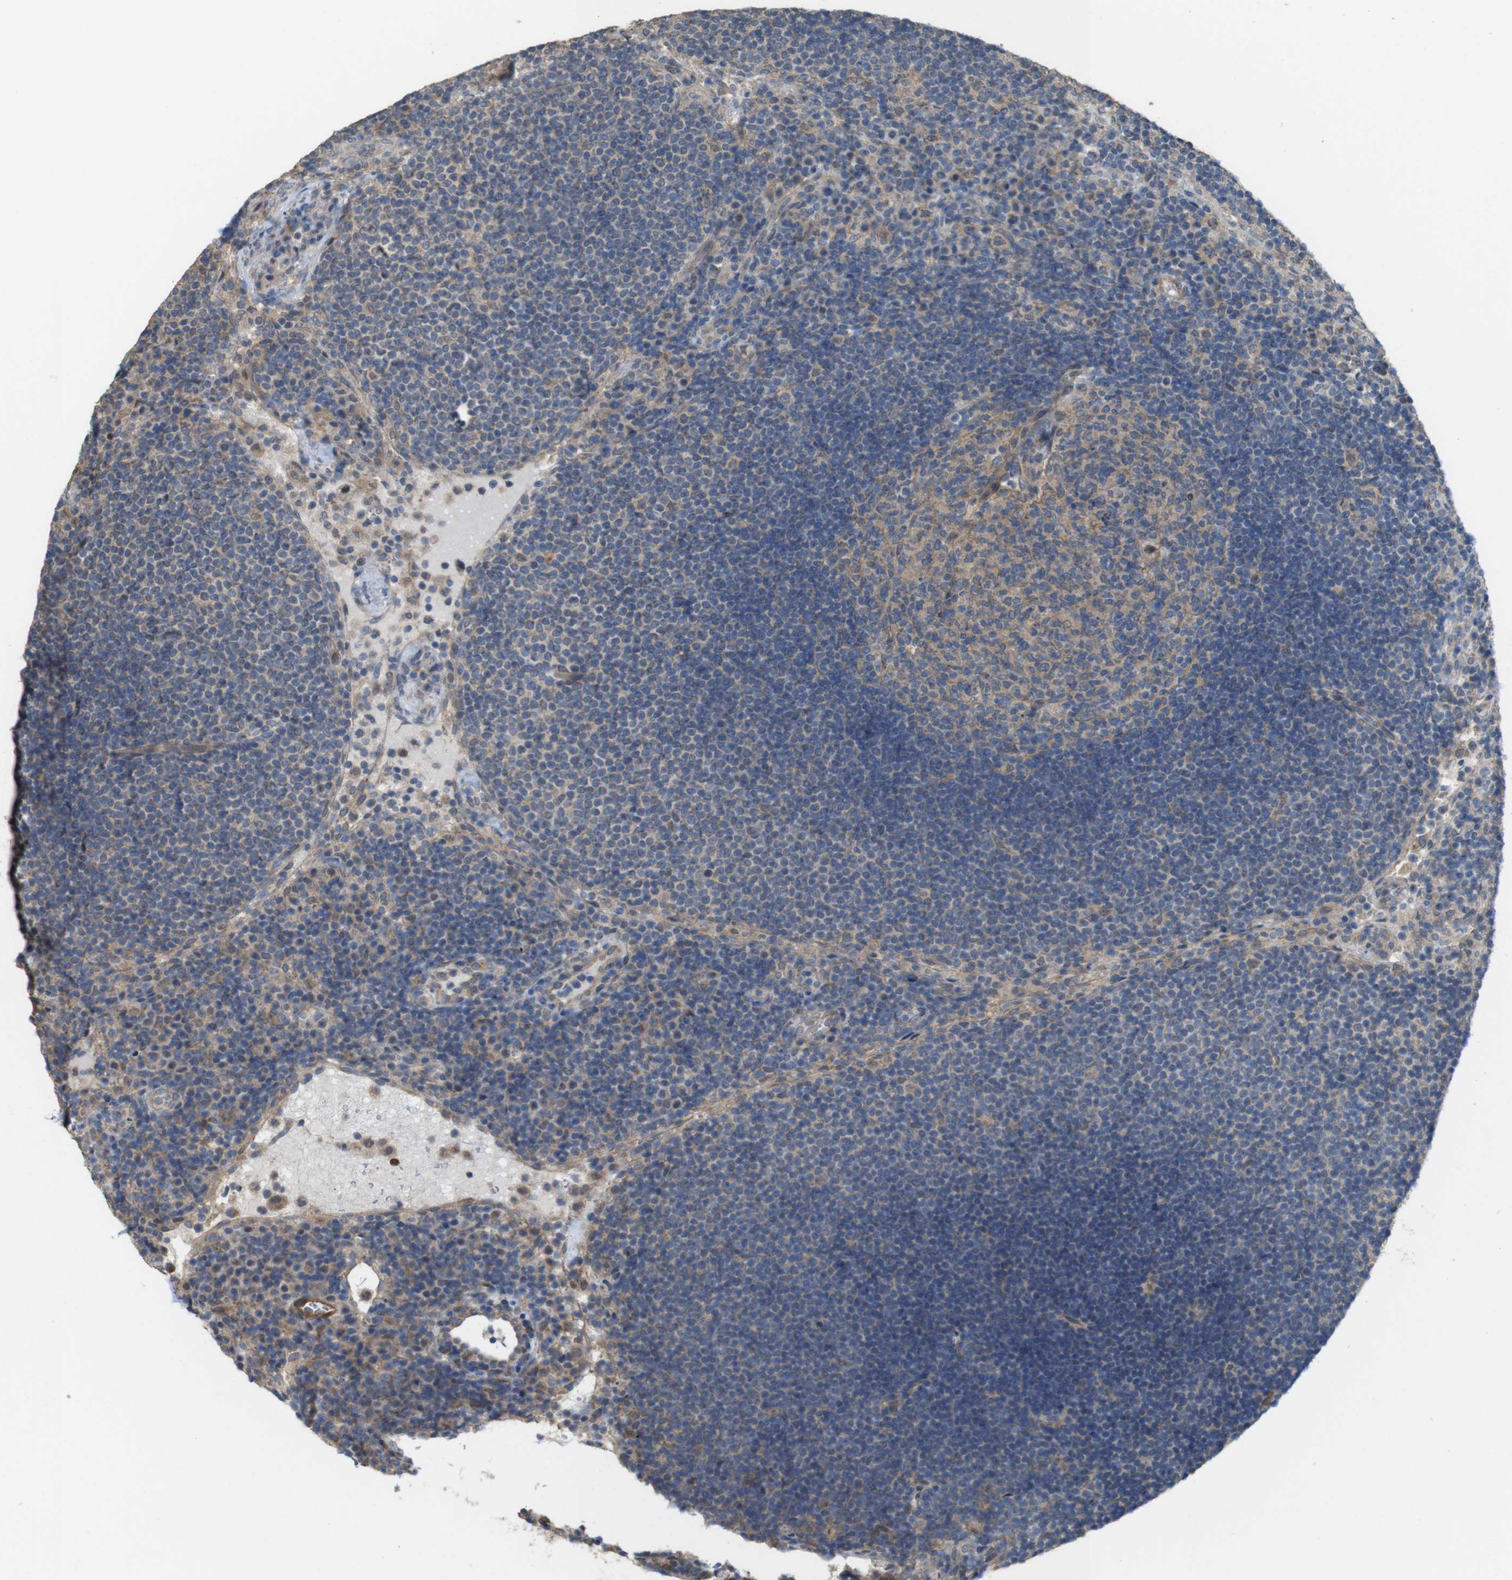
{"staining": {"intensity": "weak", "quantity": "25%-75%", "location": "cytoplasmic/membranous"}, "tissue": "lymph node", "cell_type": "Germinal center cells", "image_type": "normal", "snomed": [{"axis": "morphology", "description": "Normal tissue, NOS"}, {"axis": "topography", "description": "Lymph node"}], "caption": "A low amount of weak cytoplasmic/membranous expression is present in about 25%-75% of germinal center cells in benign lymph node.", "gene": "CDC34", "patient": {"sex": "female", "age": 53}}